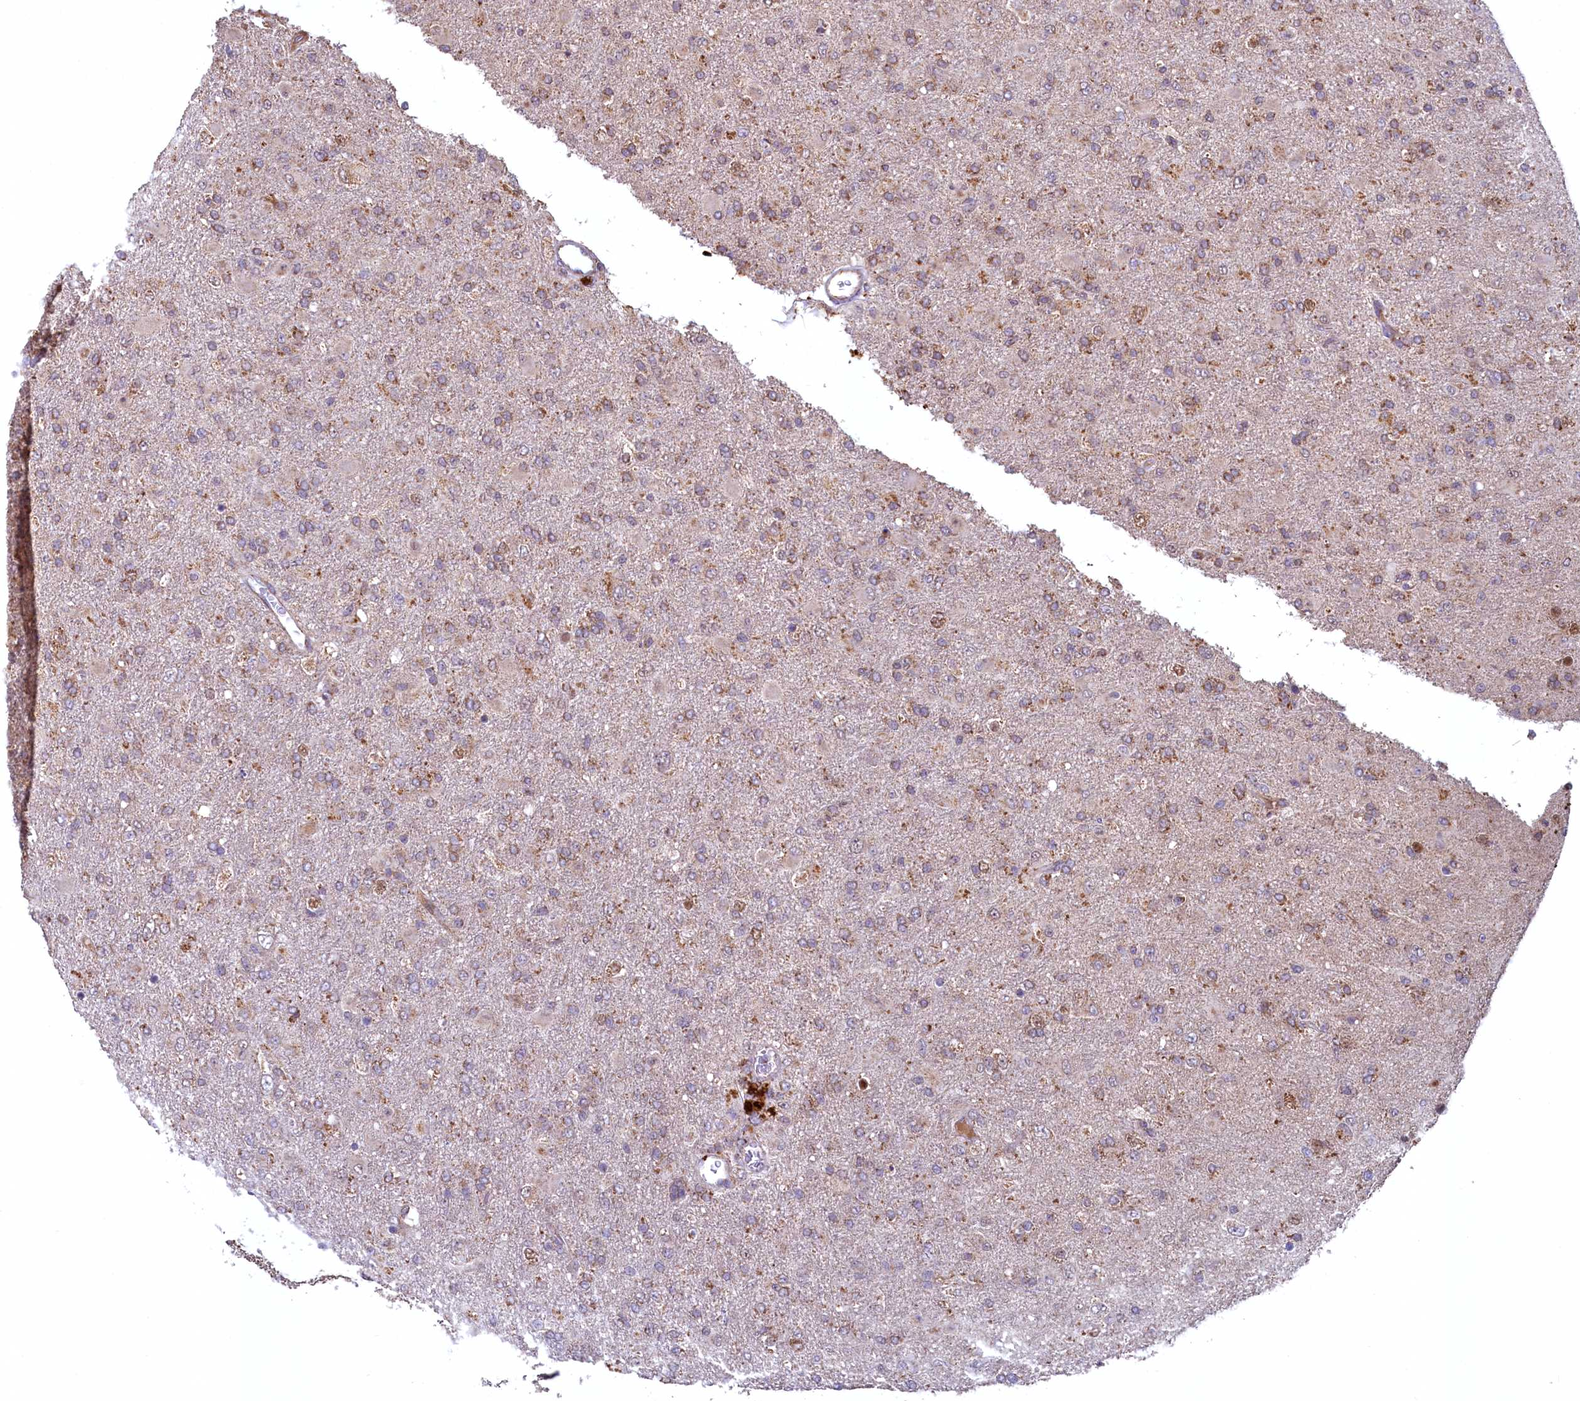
{"staining": {"intensity": "moderate", "quantity": ">75%", "location": "cytoplasmic/membranous"}, "tissue": "glioma", "cell_type": "Tumor cells", "image_type": "cancer", "snomed": [{"axis": "morphology", "description": "Glioma, malignant, Low grade"}, {"axis": "topography", "description": "Brain"}], "caption": "The image demonstrates immunohistochemical staining of low-grade glioma (malignant). There is moderate cytoplasmic/membranous positivity is seen in approximately >75% of tumor cells.", "gene": "METTL4", "patient": {"sex": "male", "age": 65}}